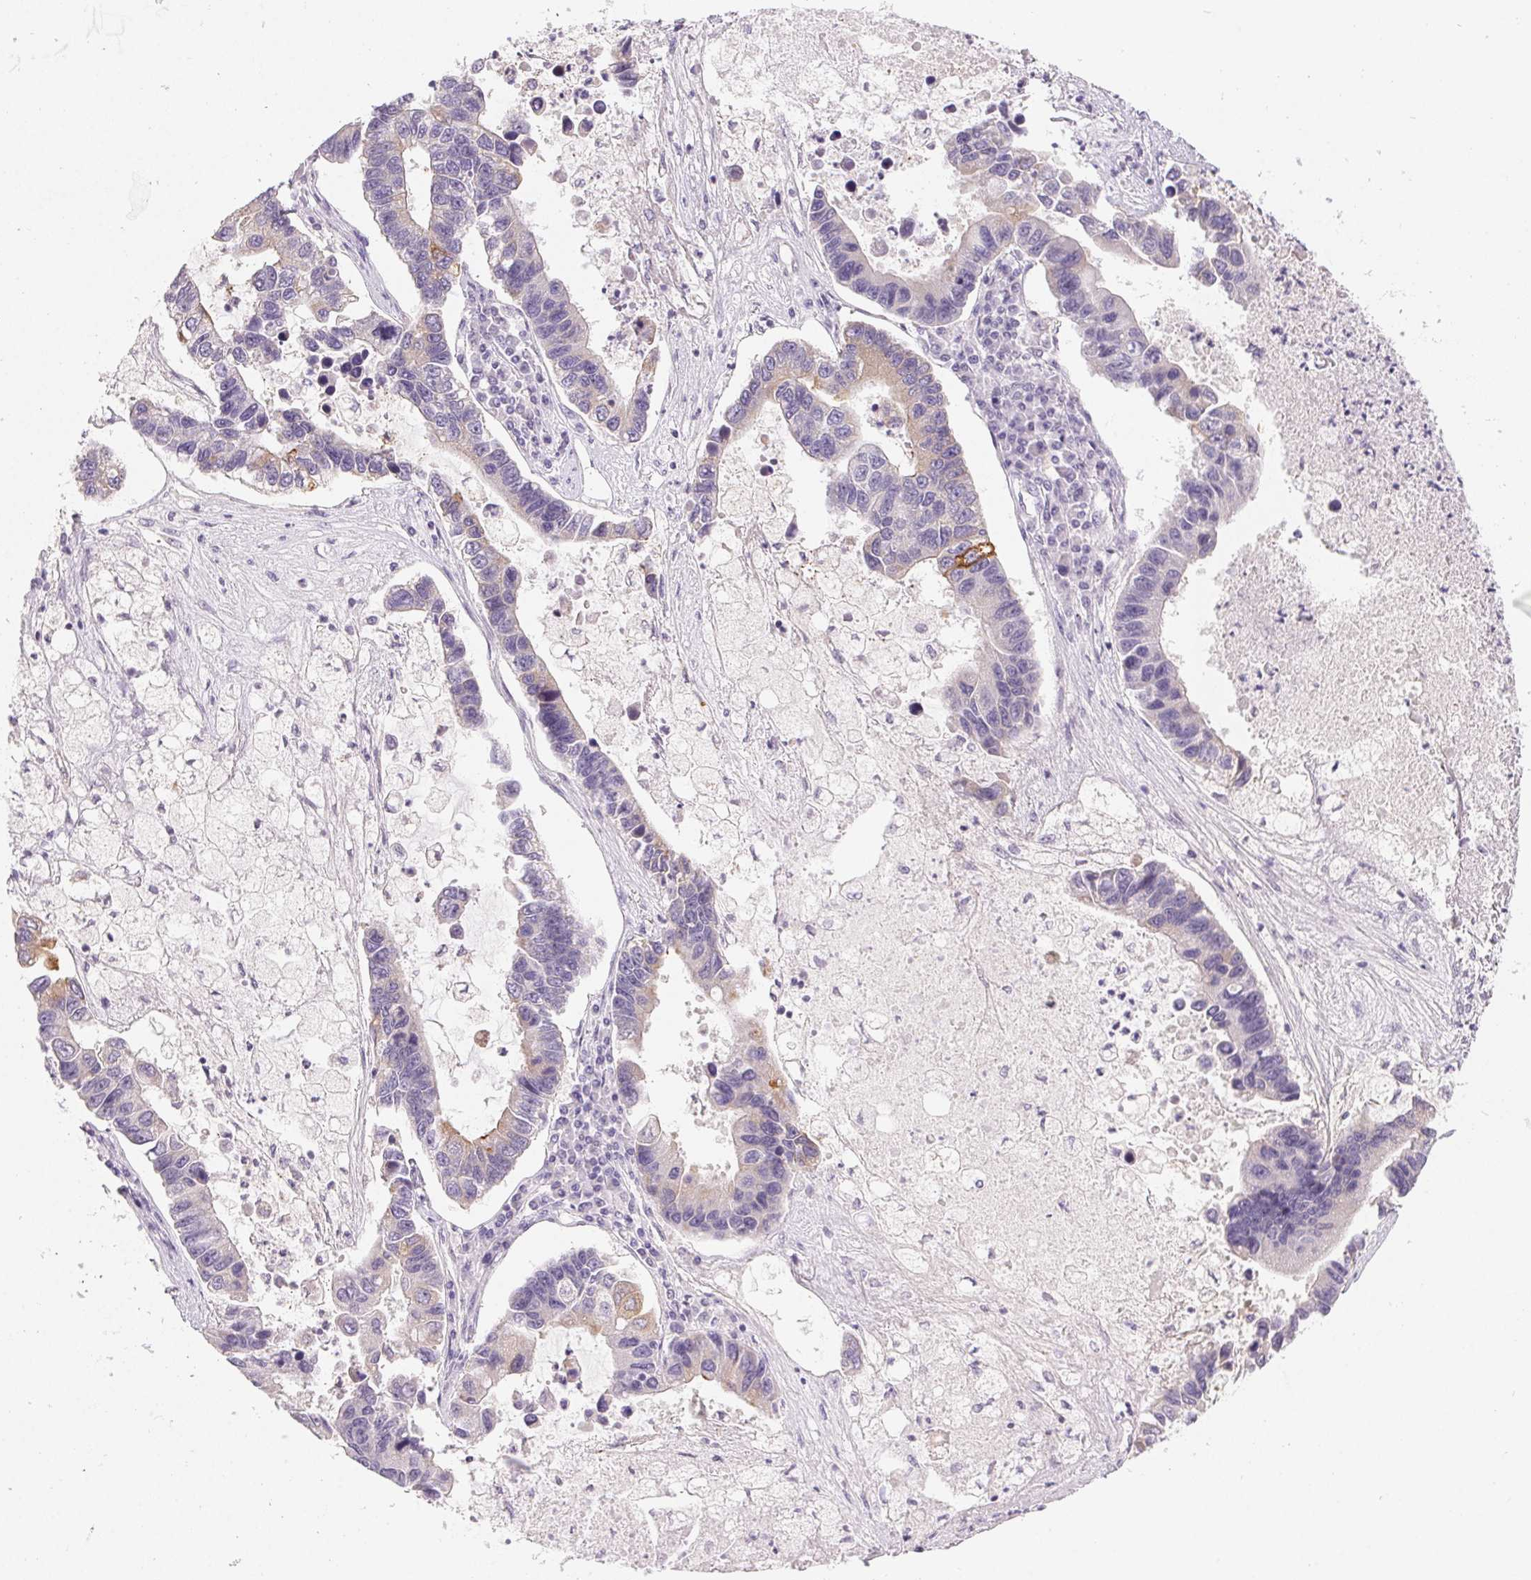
{"staining": {"intensity": "weak", "quantity": "<25%", "location": "cytoplasmic/membranous"}, "tissue": "lung cancer", "cell_type": "Tumor cells", "image_type": "cancer", "snomed": [{"axis": "morphology", "description": "Adenocarcinoma, NOS"}, {"axis": "topography", "description": "Bronchus"}, {"axis": "topography", "description": "Lung"}], "caption": "Tumor cells are negative for protein expression in human lung cancer (adenocarcinoma). (Stains: DAB (3,3'-diaminobenzidine) immunohistochemistry (IHC) with hematoxylin counter stain, Microscopy: brightfield microscopy at high magnification).", "gene": "SFTPD", "patient": {"sex": "female", "age": 51}}